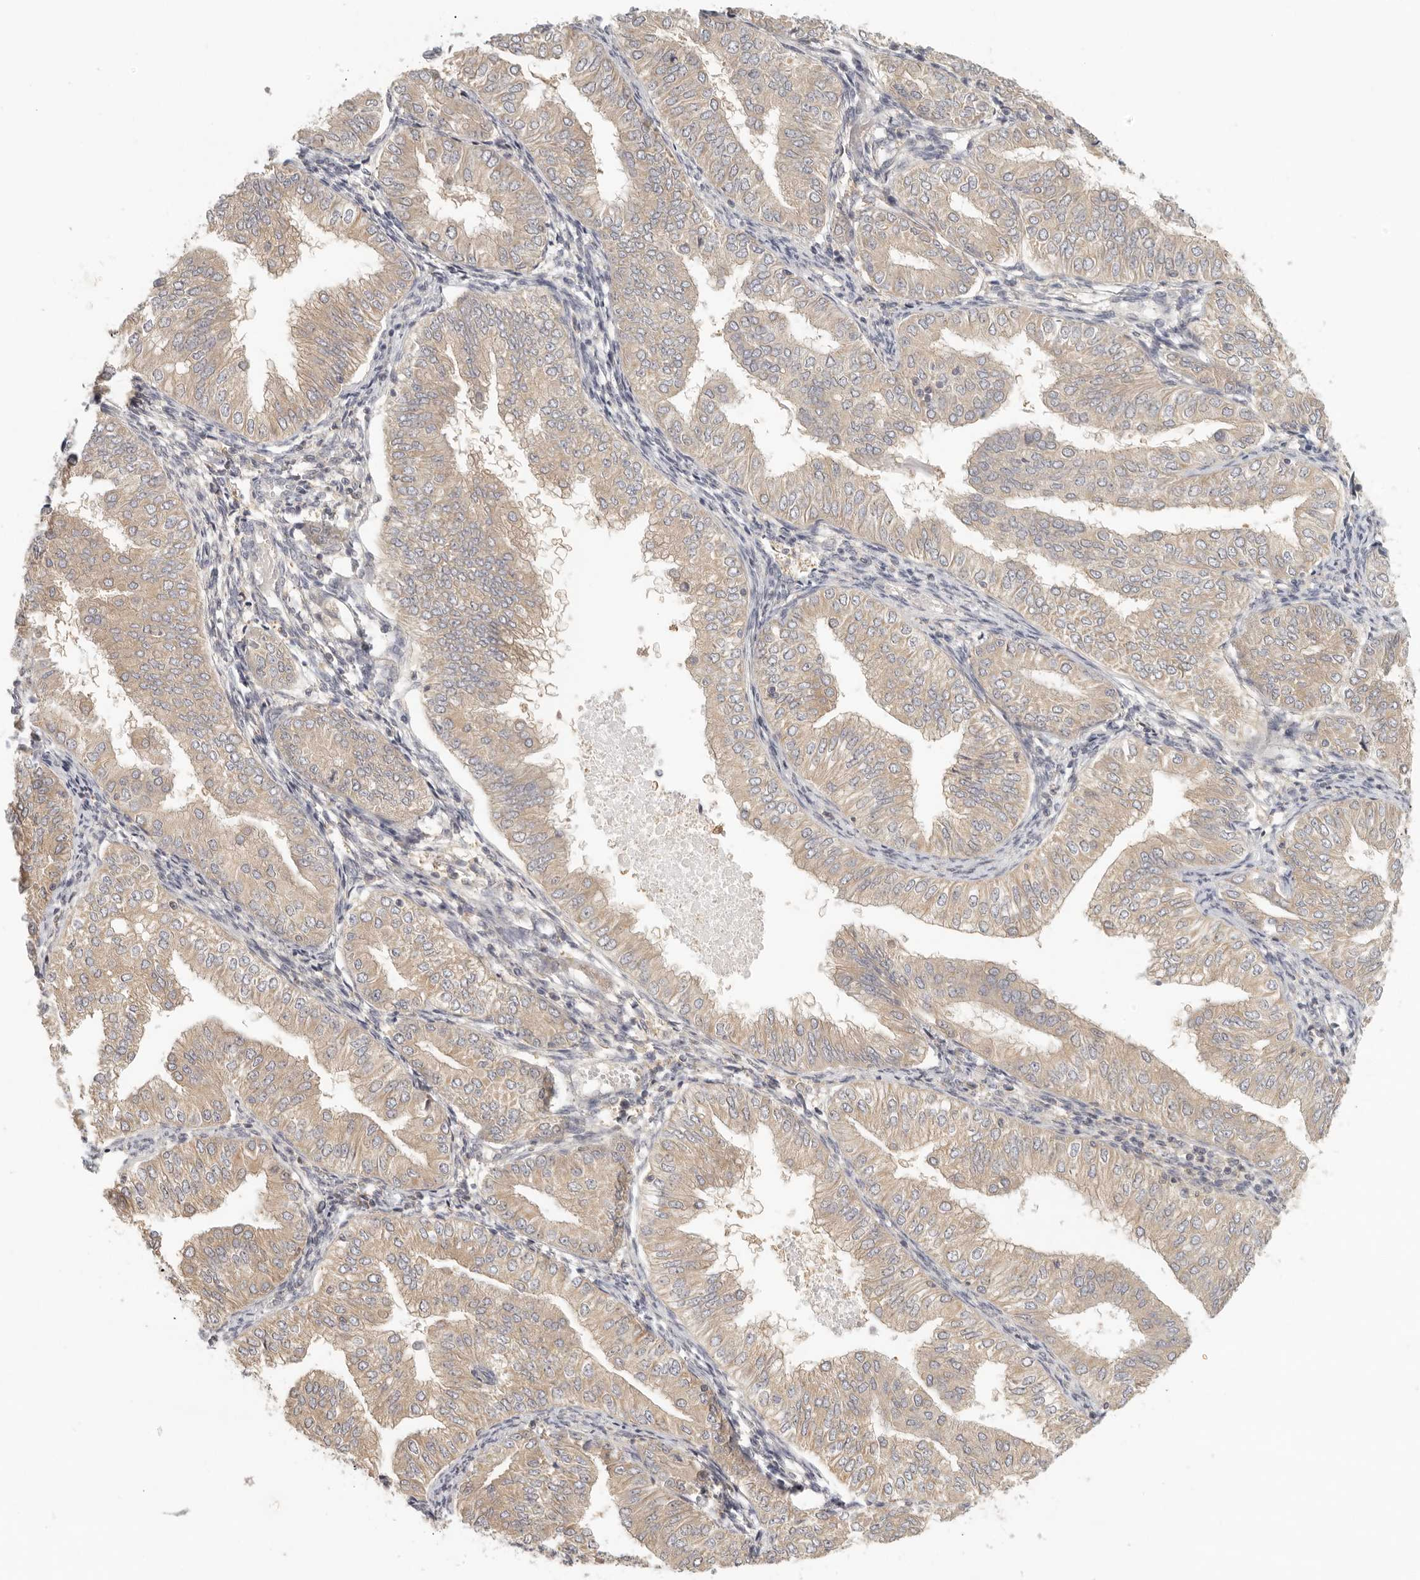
{"staining": {"intensity": "weak", "quantity": ">75%", "location": "cytoplasmic/membranous"}, "tissue": "endometrial cancer", "cell_type": "Tumor cells", "image_type": "cancer", "snomed": [{"axis": "morphology", "description": "Normal tissue, NOS"}, {"axis": "morphology", "description": "Adenocarcinoma, NOS"}, {"axis": "topography", "description": "Endometrium"}], "caption": "An image of human adenocarcinoma (endometrial) stained for a protein demonstrates weak cytoplasmic/membranous brown staining in tumor cells. (IHC, brightfield microscopy, high magnification).", "gene": "AHDC1", "patient": {"sex": "female", "age": 53}}